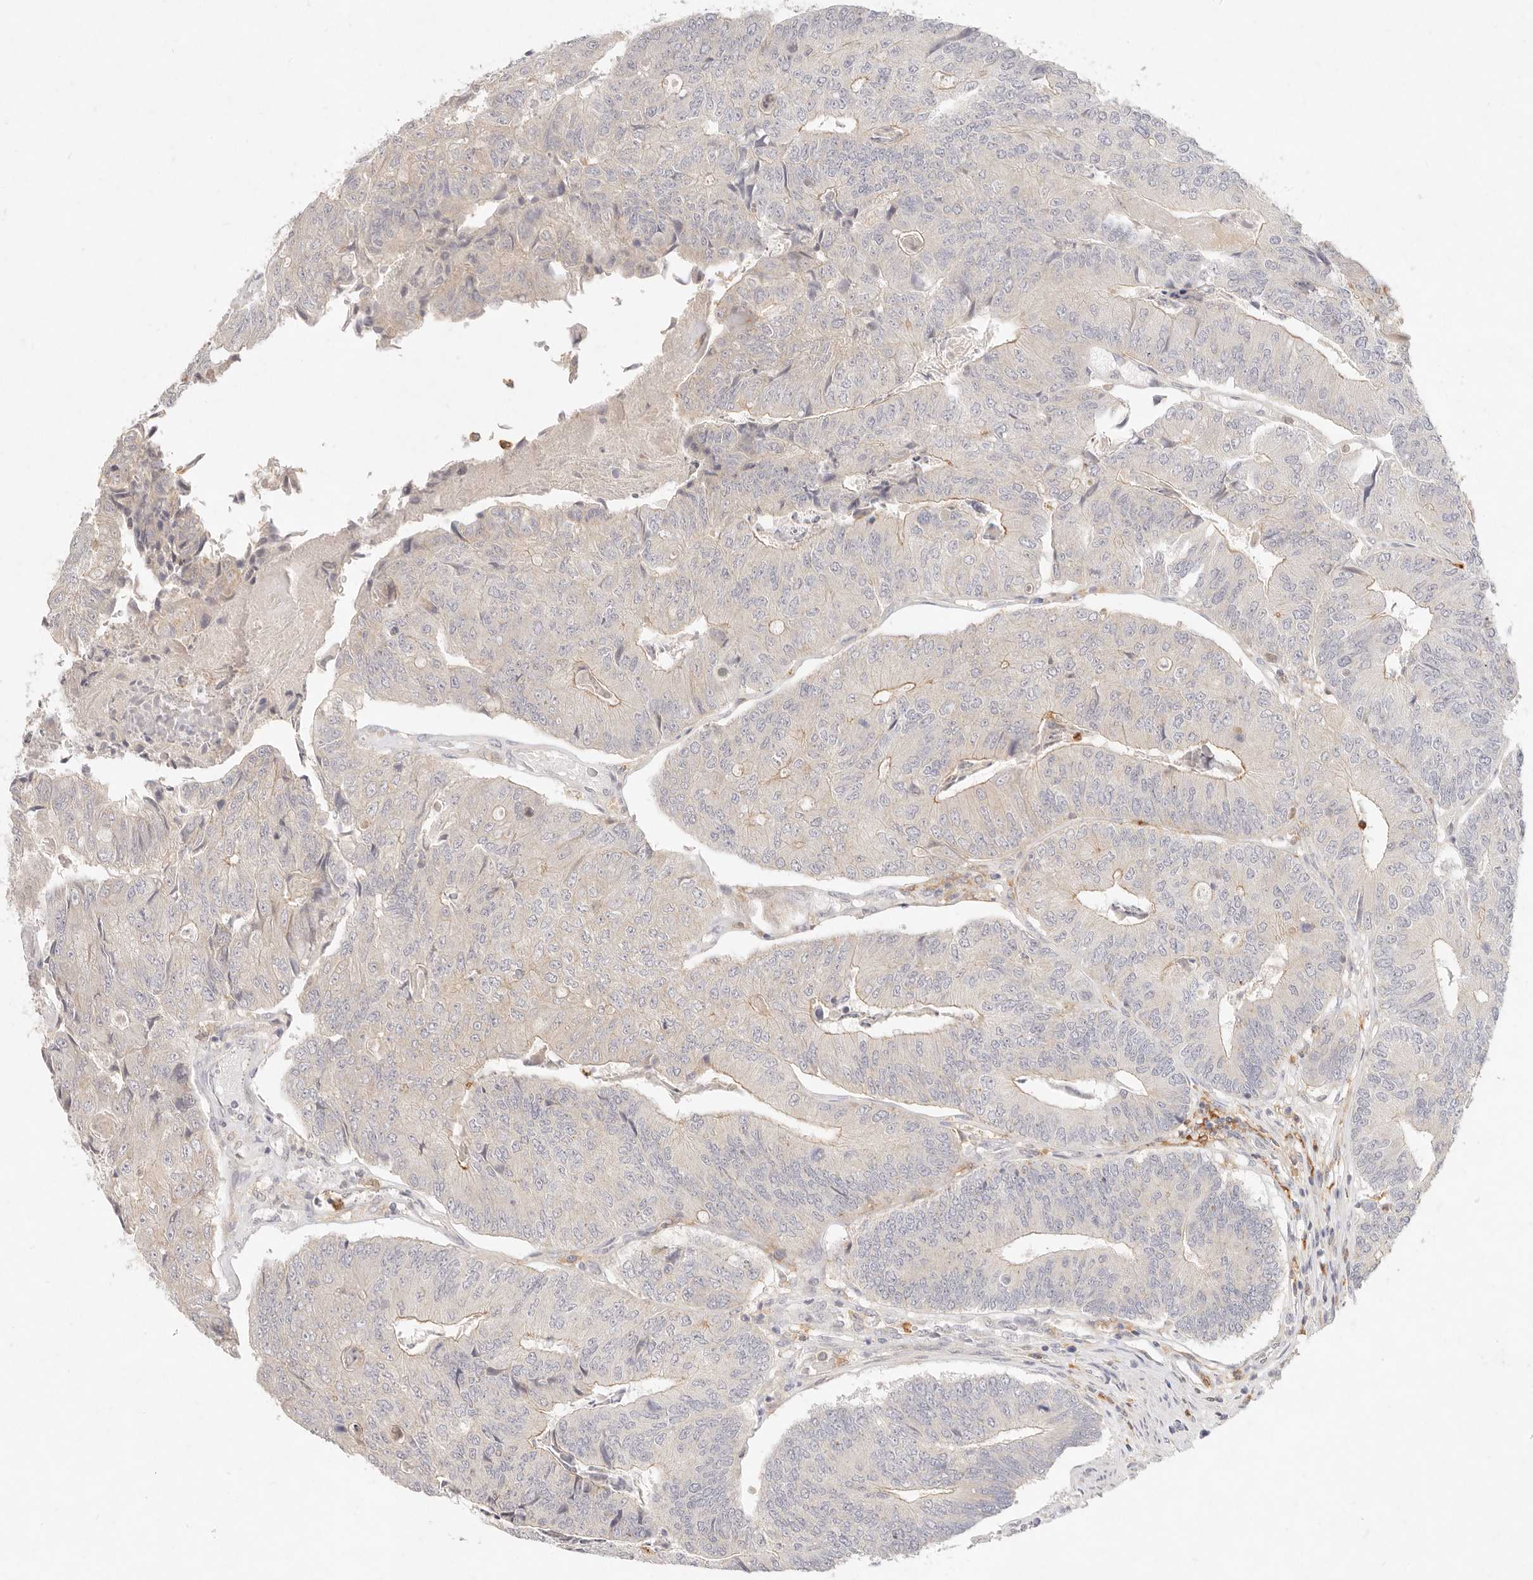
{"staining": {"intensity": "weak", "quantity": "<25%", "location": "cytoplasmic/membranous"}, "tissue": "colorectal cancer", "cell_type": "Tumor cells", "image_type": "cancer", "snomed": [{"axis": "morphology", "description": "Adenocarcinoma, NOS"}, {"axis": "topography", "description": "Colon"}], "caption": "Immunohistochemistry of human colorectal cancer demonstrates no staining in tumor cells.", "gene": "GPR84", "patient": {"sex": "female", "age": 67}}